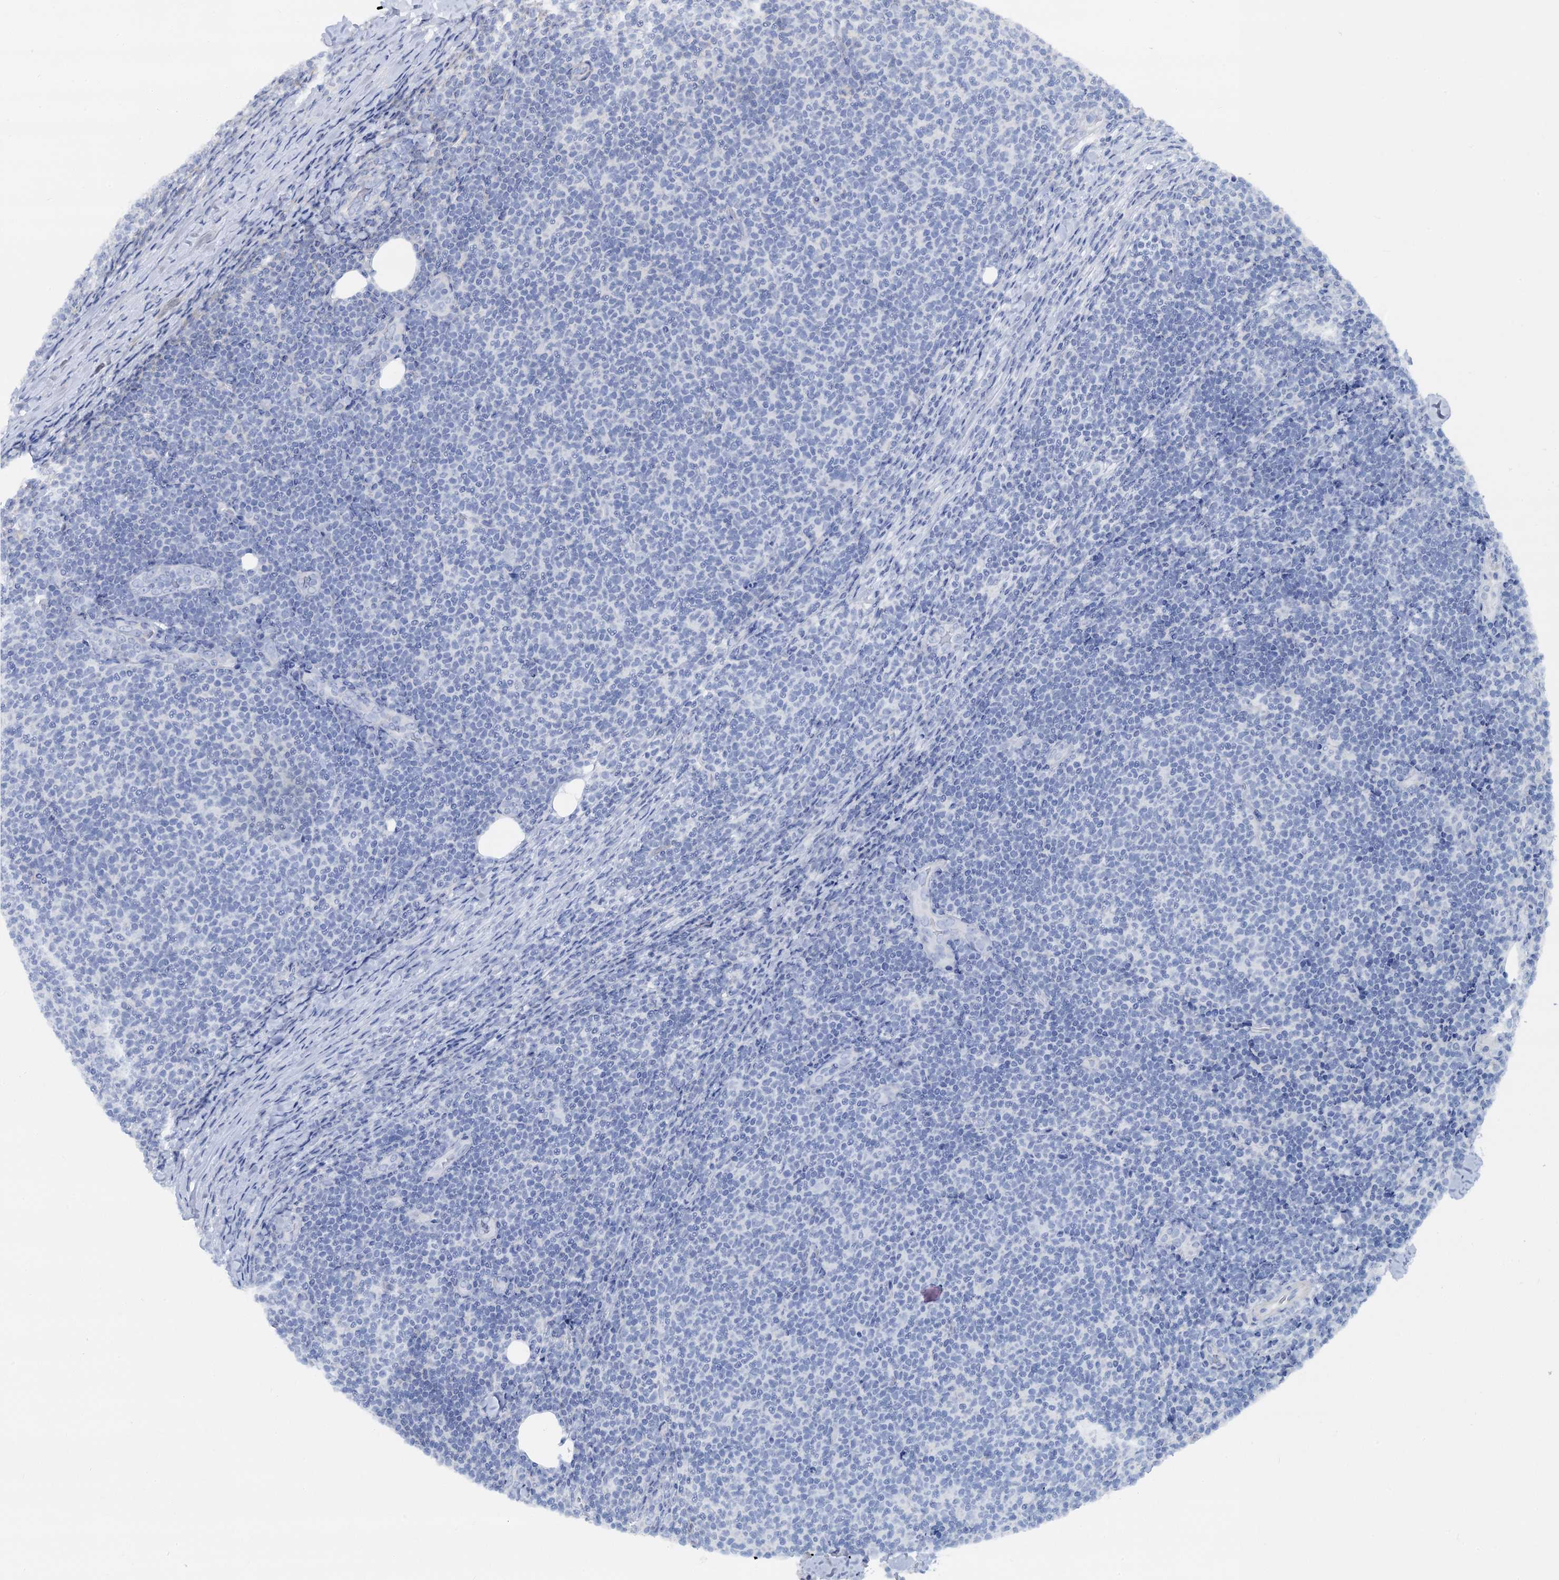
{"staining": {"intensity": "negative", "quantity": "none", "location": "none"}, "tissue": "lymphoma", "cell_type": "Tumor cells", "image_type": "cancer", "snomed": [{"axis": "morphology", "description": "Malignant lymphoma, non-Hodgkin's type, Low grade"}, {"axis": "topography", "description": "Lymph node"}], "caption": "A histopathology image of human malignant lymphoma, non-Hodgkin's type (low-grade) is negative for staining in tumor cells.", "gene": "RBP3", "patient": {"sex": "male", "age": 66}}